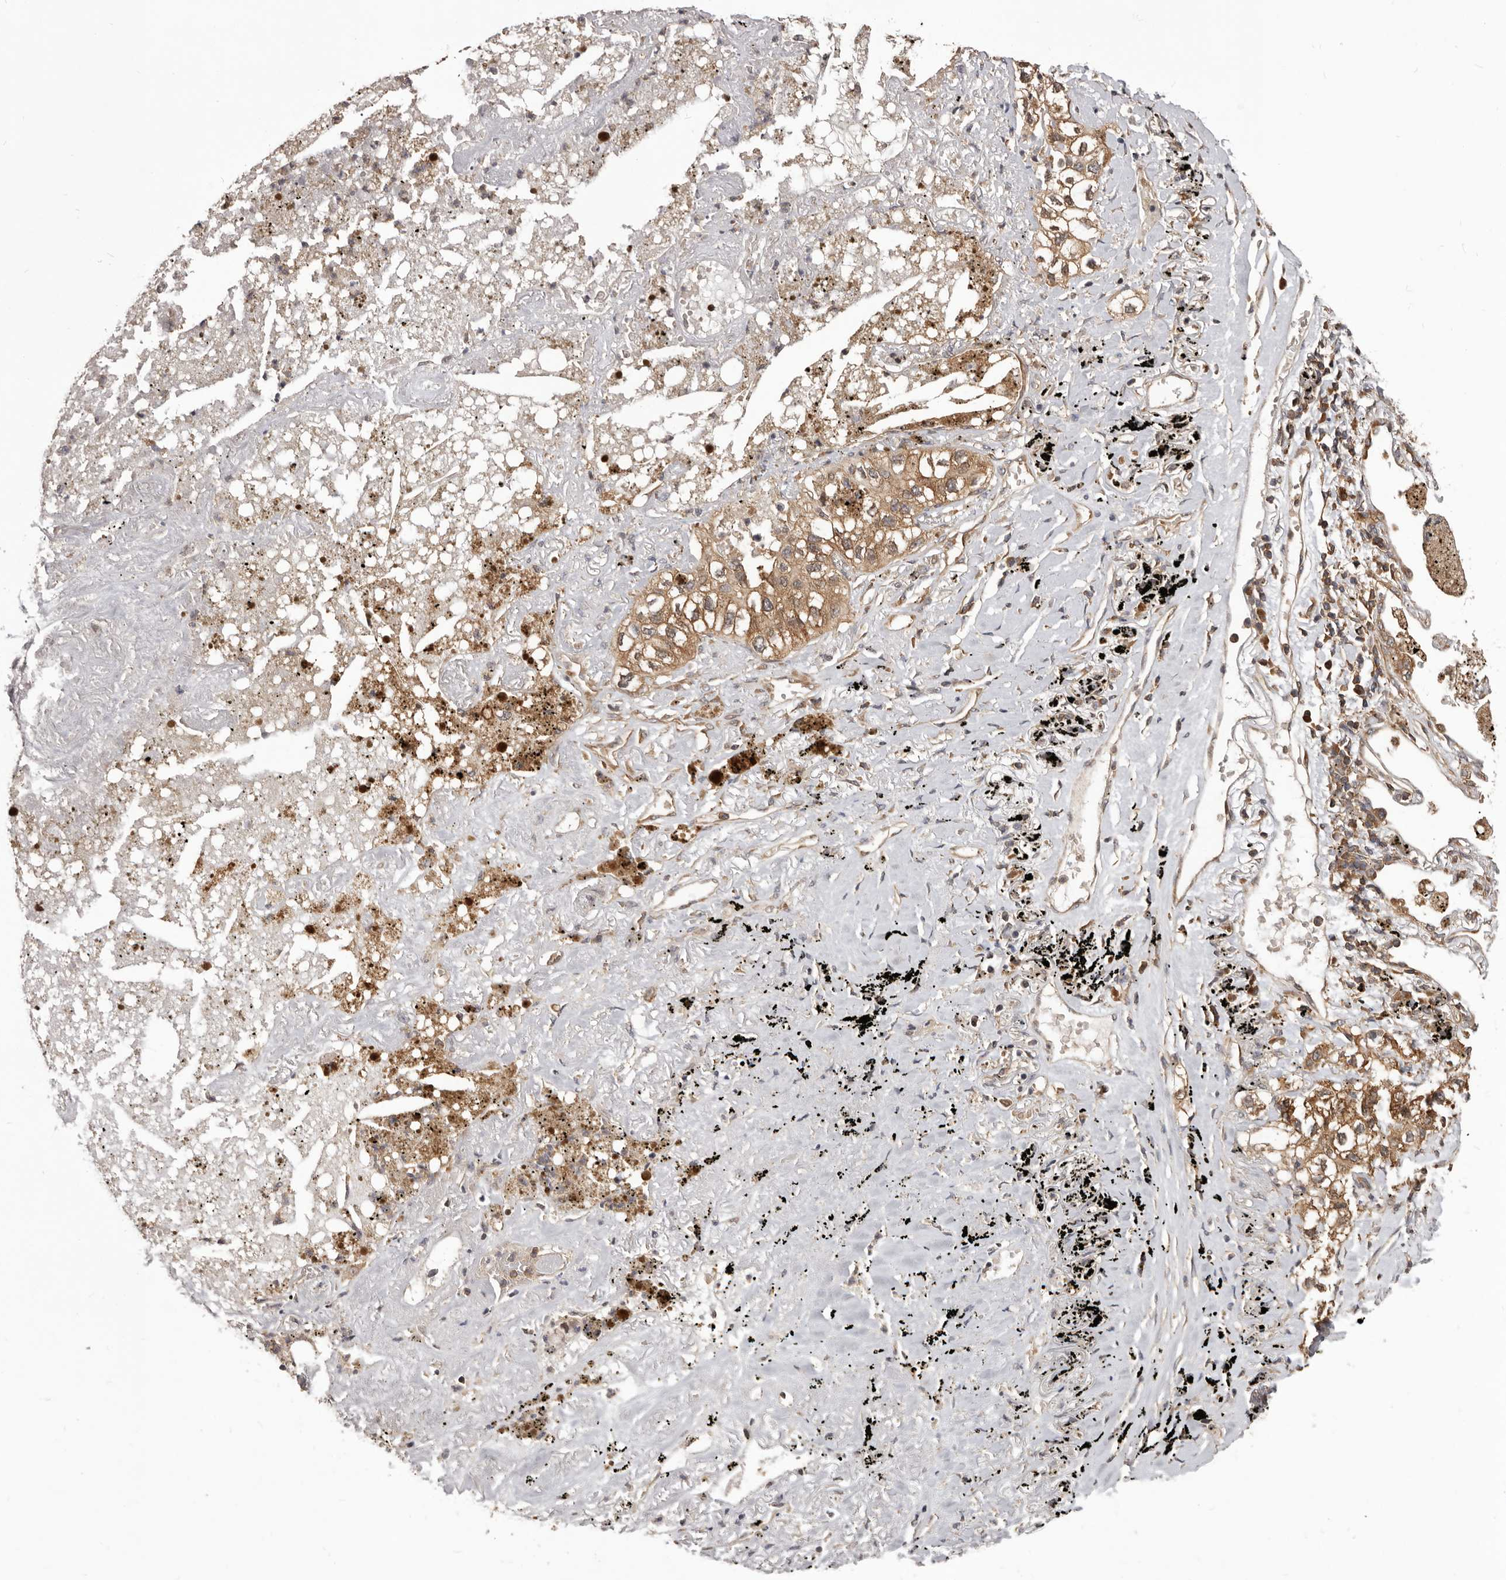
{"staining": {"intensity": "moderate", "quantity": ">75%", "location": "cytoplasmic/membranous"}, "tissue": "lung cancer", "cell_type": "Tumor cells", "image_type": "cancer", "snomed": [{"axis": "morphology", "description": "Adenocarcinoma, NOS"}, {"axis": "topography", "description": "Lung"}], "caption": "Lung cancer (adenocarcinoma) stained for a protein exhibits moderate cytoplasmic/membranous positivity in tumor cells.", "gene": "HBS1L", "patient": {"sex": "male", "age": 63}}